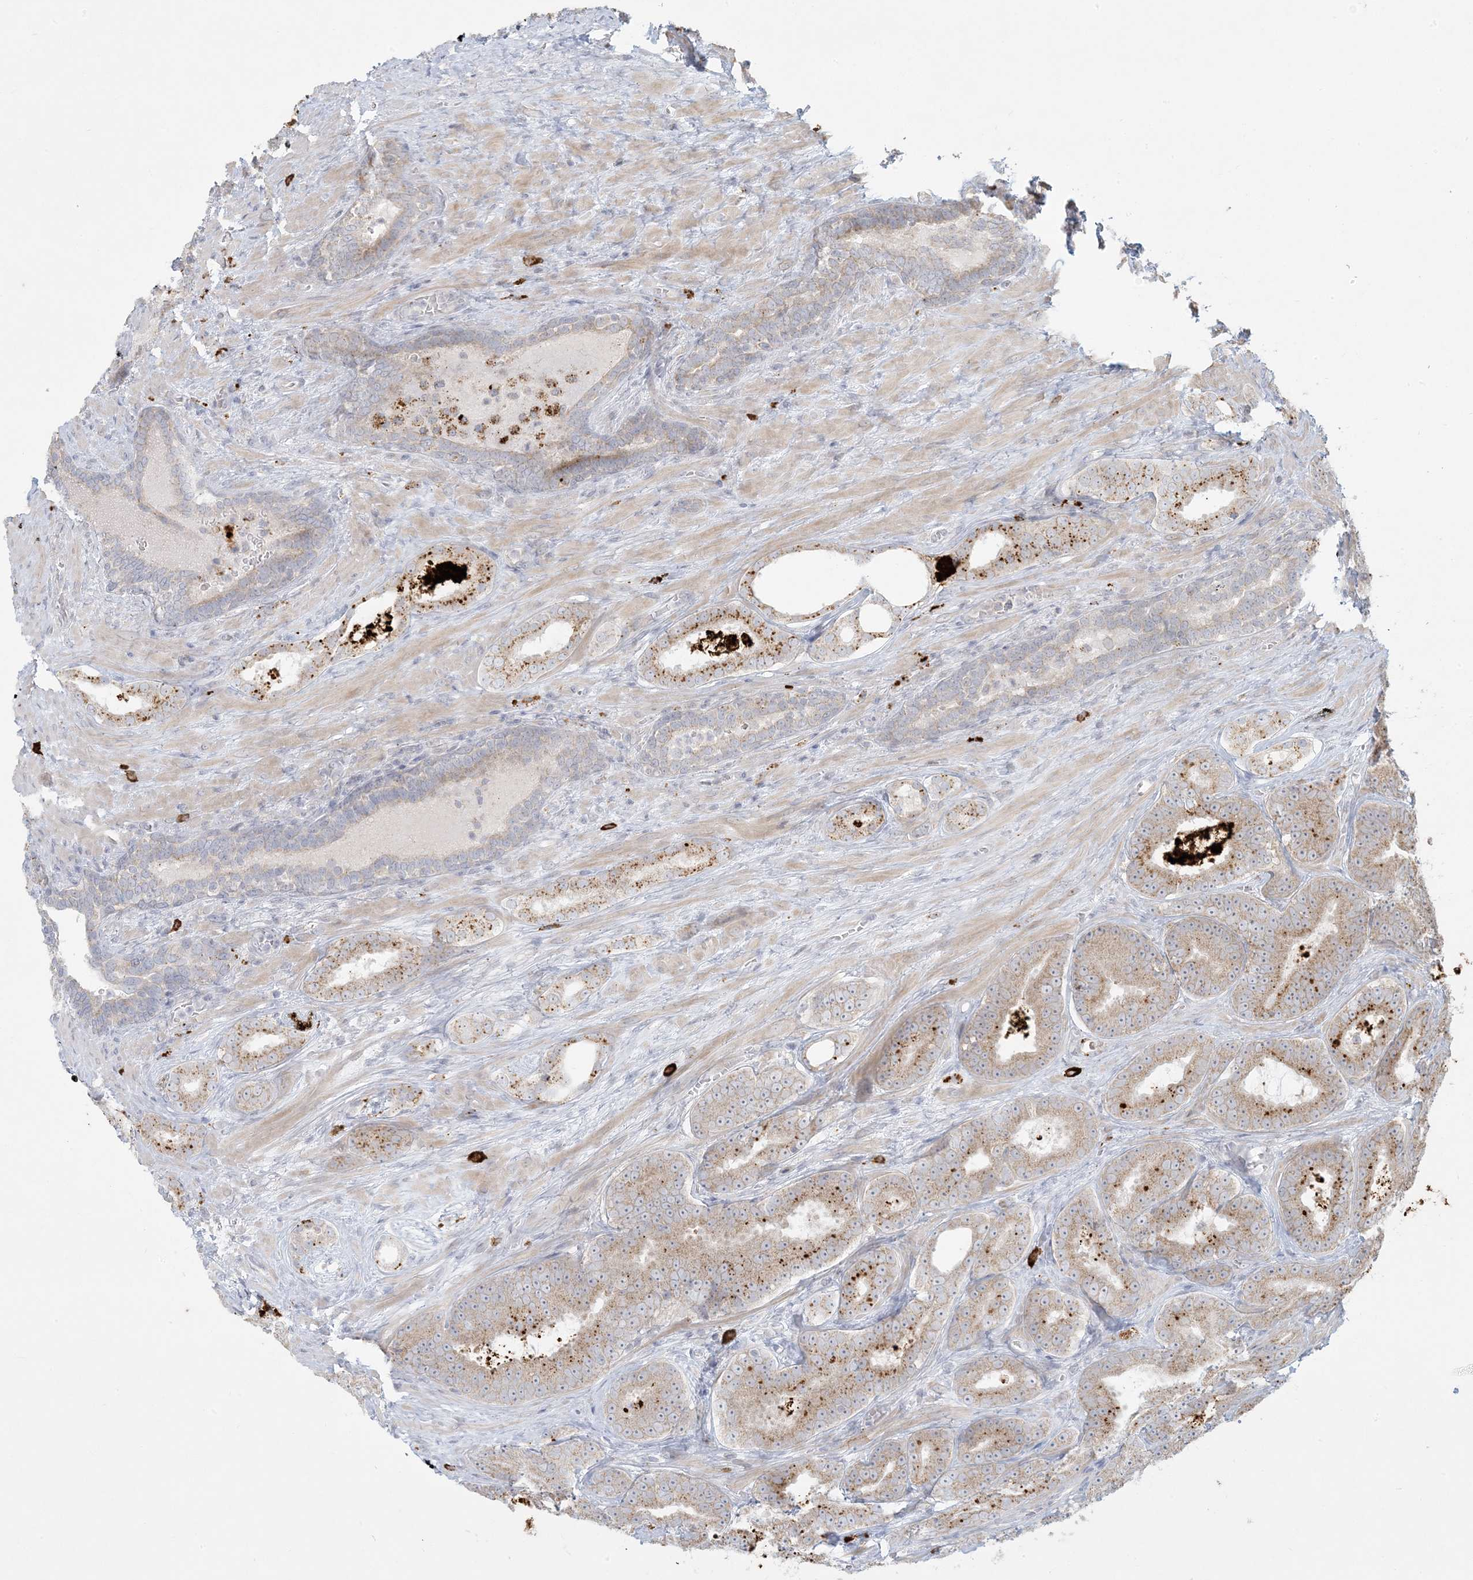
{"staining": {"intensity": "moderate", "quantity": "25%-75%", "location": "cytoplasmic/membranous"}, "tissue": "prostate cancer", "cell_type": "Tumor cells", "image_type": "cancer", "snomed": [{"axis": "morphology", "description": "Adenocarcinoma, High grade"}, {"axis": "topography", "description": "Prostate"}], "caption": "DAB (3,3'-diaminobenzidine) immunohistochemical staining of prostate high-grade adenocarcinoma displays moderate cytoplasmic/membranous protein staining in approximately 25%-75% of tumor cells.", "gene": "MCAT", "patient": {"sex": "male", "age": 66}}